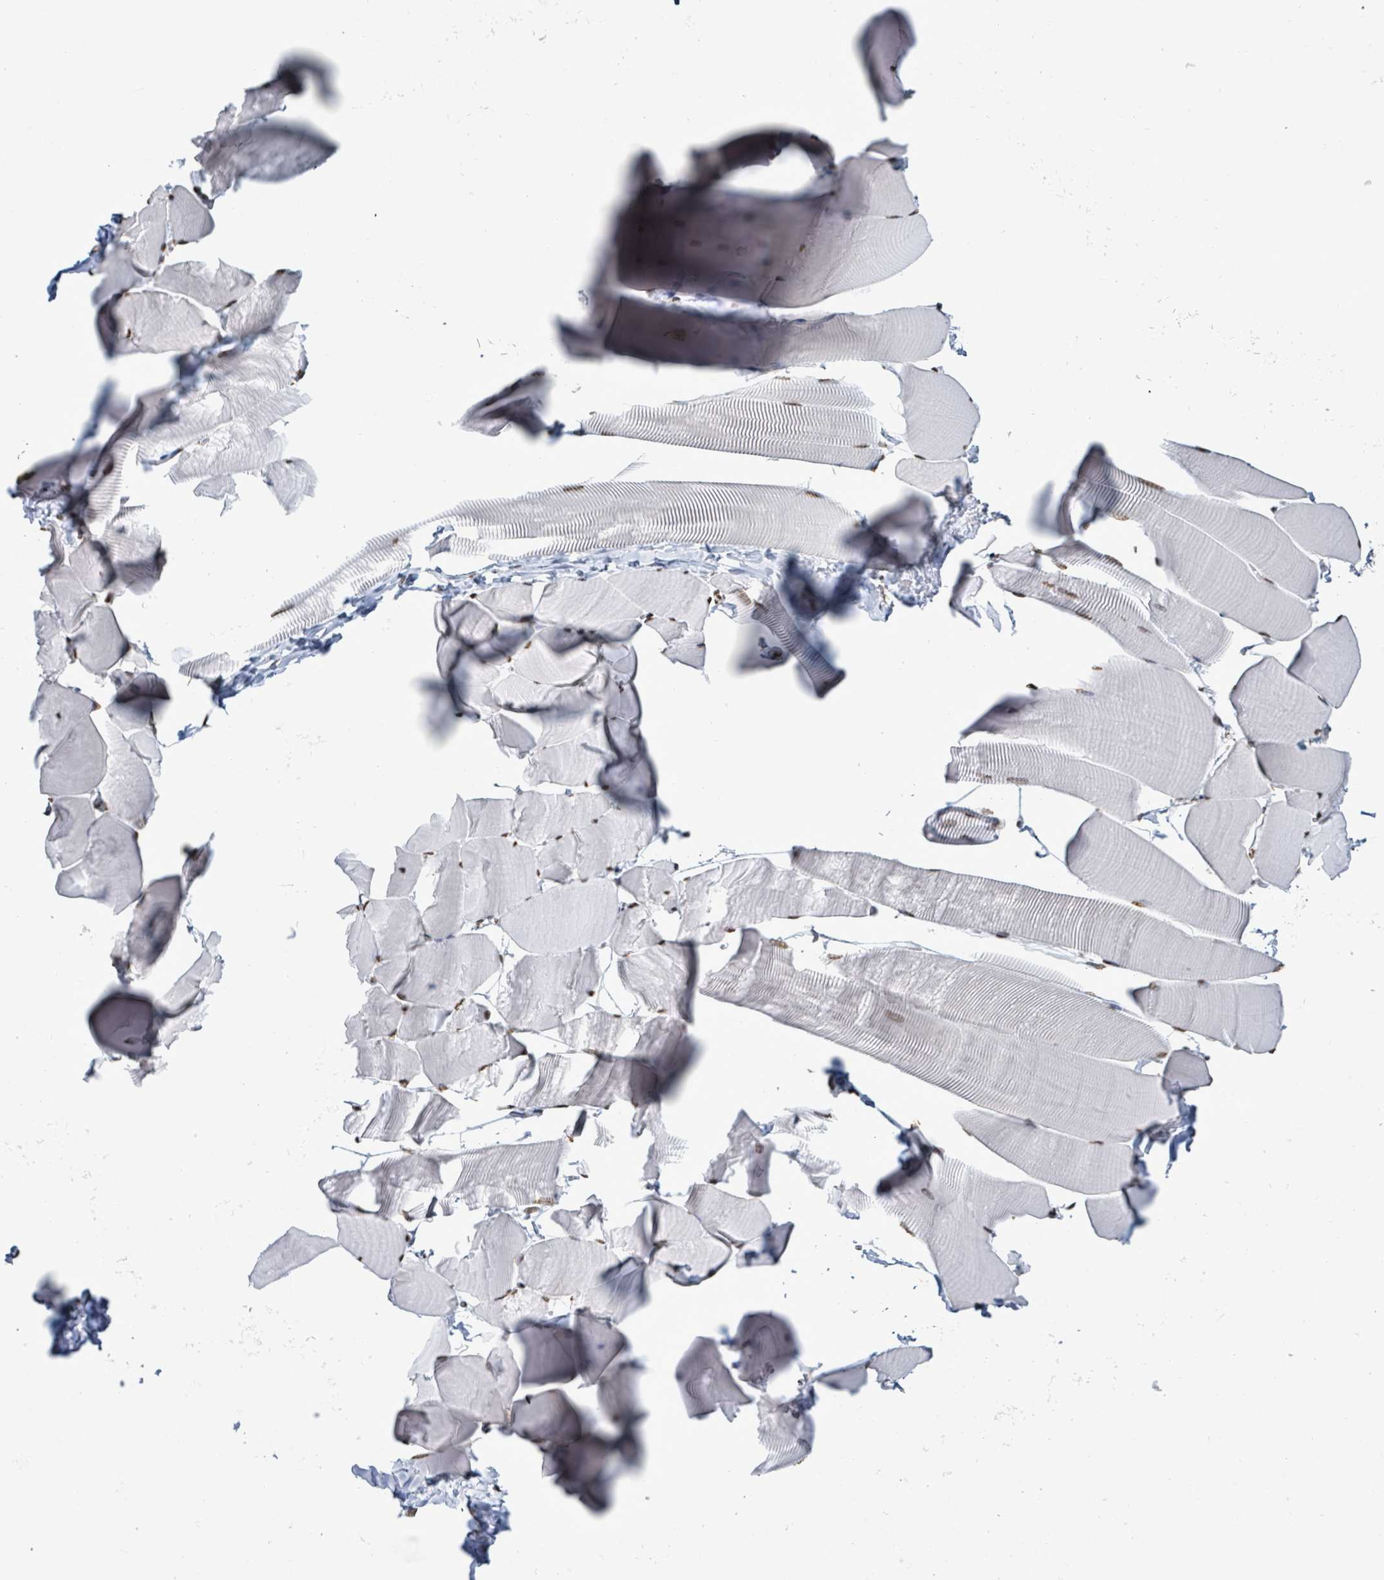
{"staining": {"intensity": "moderate", "quantity": ">75%", "location": "nuclear"}, "tissue": "skeletal muscle", "cell_type": "Myocytes", "image_type": "normal", "snomed": [{"axis": "morphology", "description": "Normal tissue, NOS"}, {"axis": "topography", "description": "Skeletal muscle"}], "caption": "Immunohistochemistry of normal human skeletal muscle shows medium levels of moderate nuclear positivity in about >75% of myocytes. Immunohistochemistry stains the protein of interest in brown and the nuclei are stained blue.", "gene": "SAMD14", "patient": {"sex": "male", "age": 25}}